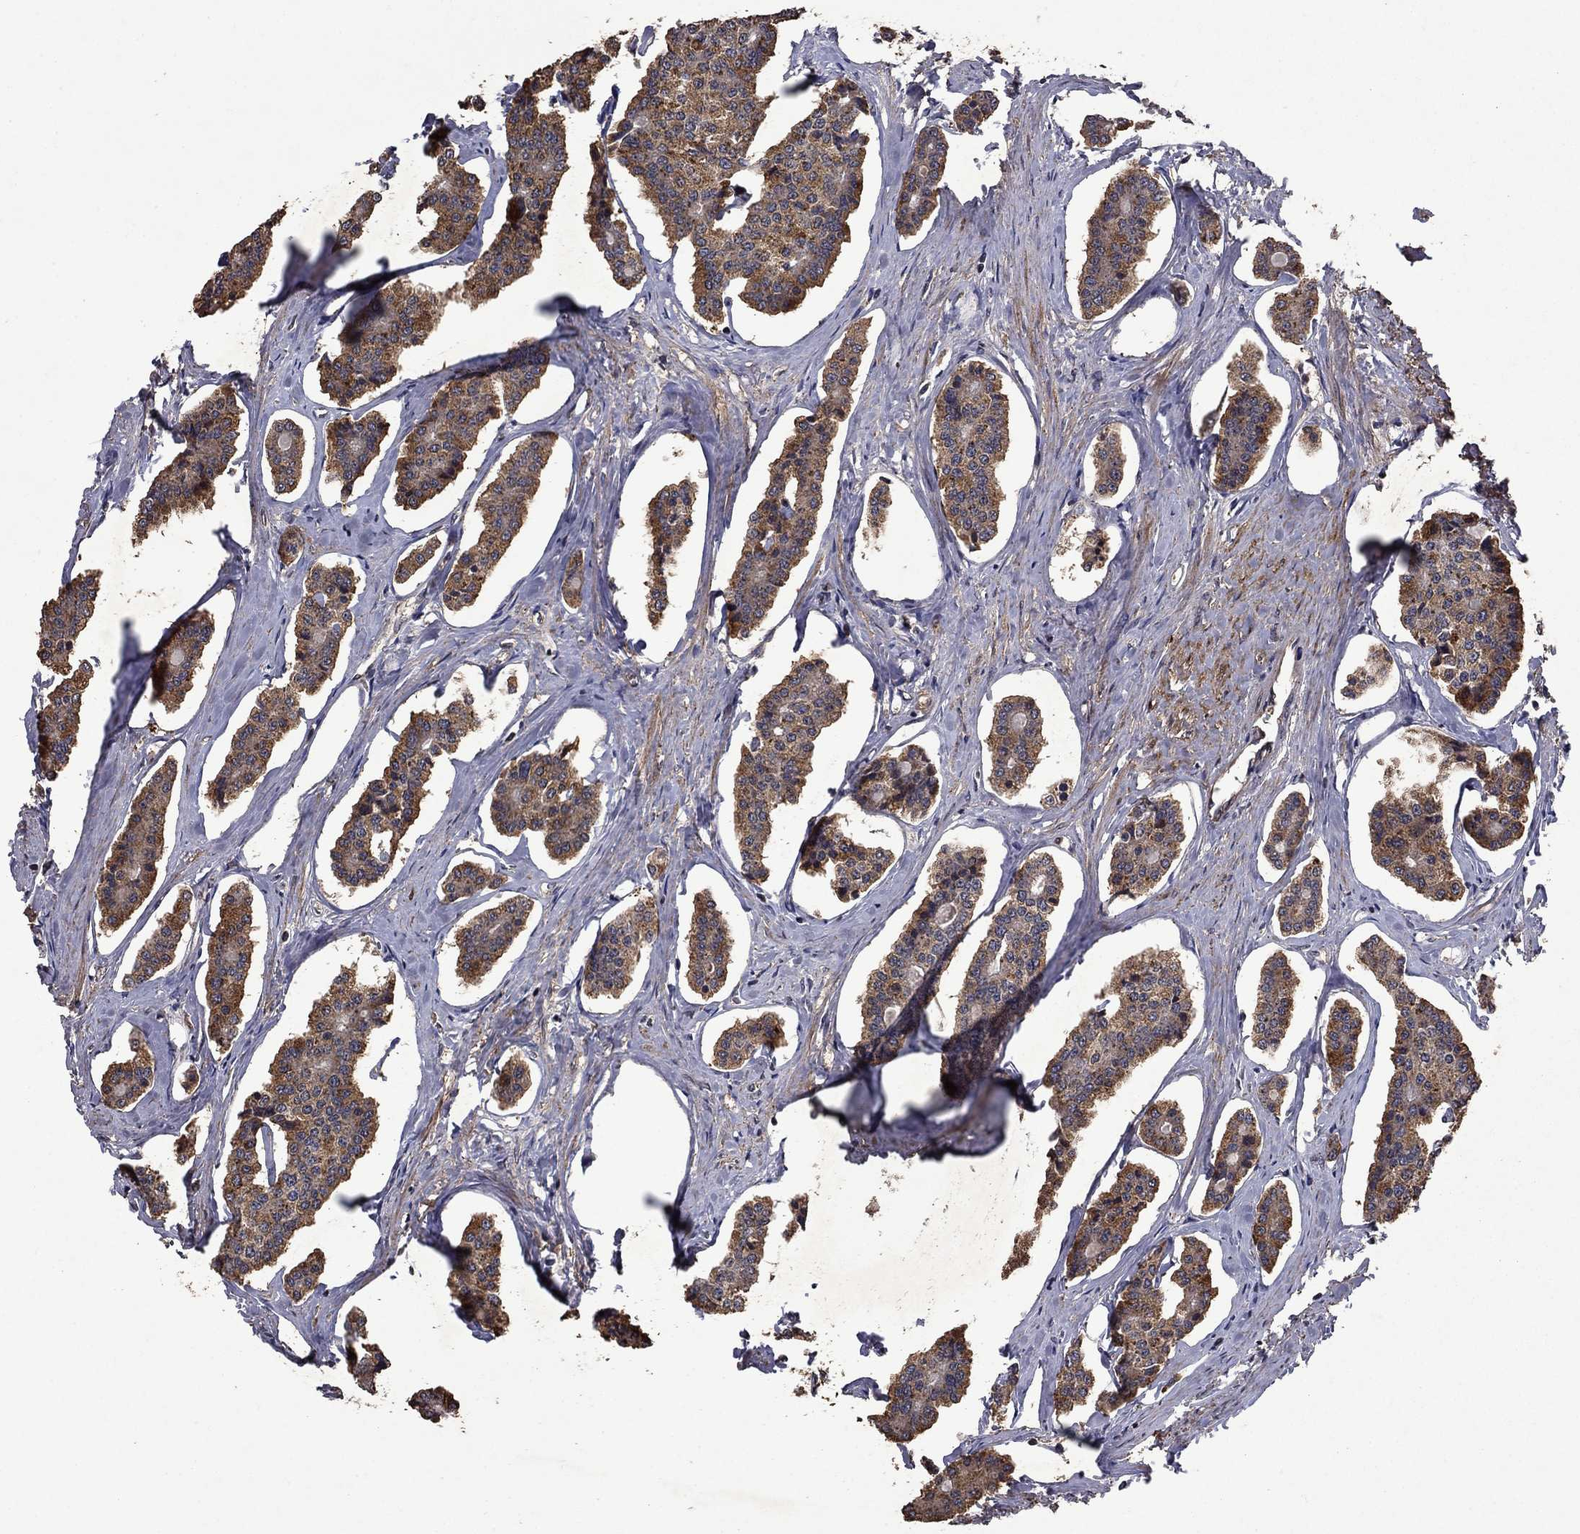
{"staining": {"intensity": "moderate", "quantity": ">75%", "location": "cytoplasmic/membranous"}, "tissue": "carcinoid", "cell_type": "Tumor cells", "image_type": "cancer", "snomed": [{"axis": "morphology", "description": "Carcinoid, malignant, NOS"}, {"axis": "topography", "description": "Small intestine"}], "caption": "Moderate cytoplasmic/membranous protein staining is seen in approximately >75% of tumor cells in malignant carcinoid. The protein is stained brown, and the nuclei are stained in blue (DAB (3,3'-diaminobenzidine) IHC with brightfield microscopy, high magnification).", "gene": "DHRS1", "patient": {"sex": "female", "age": 65}}